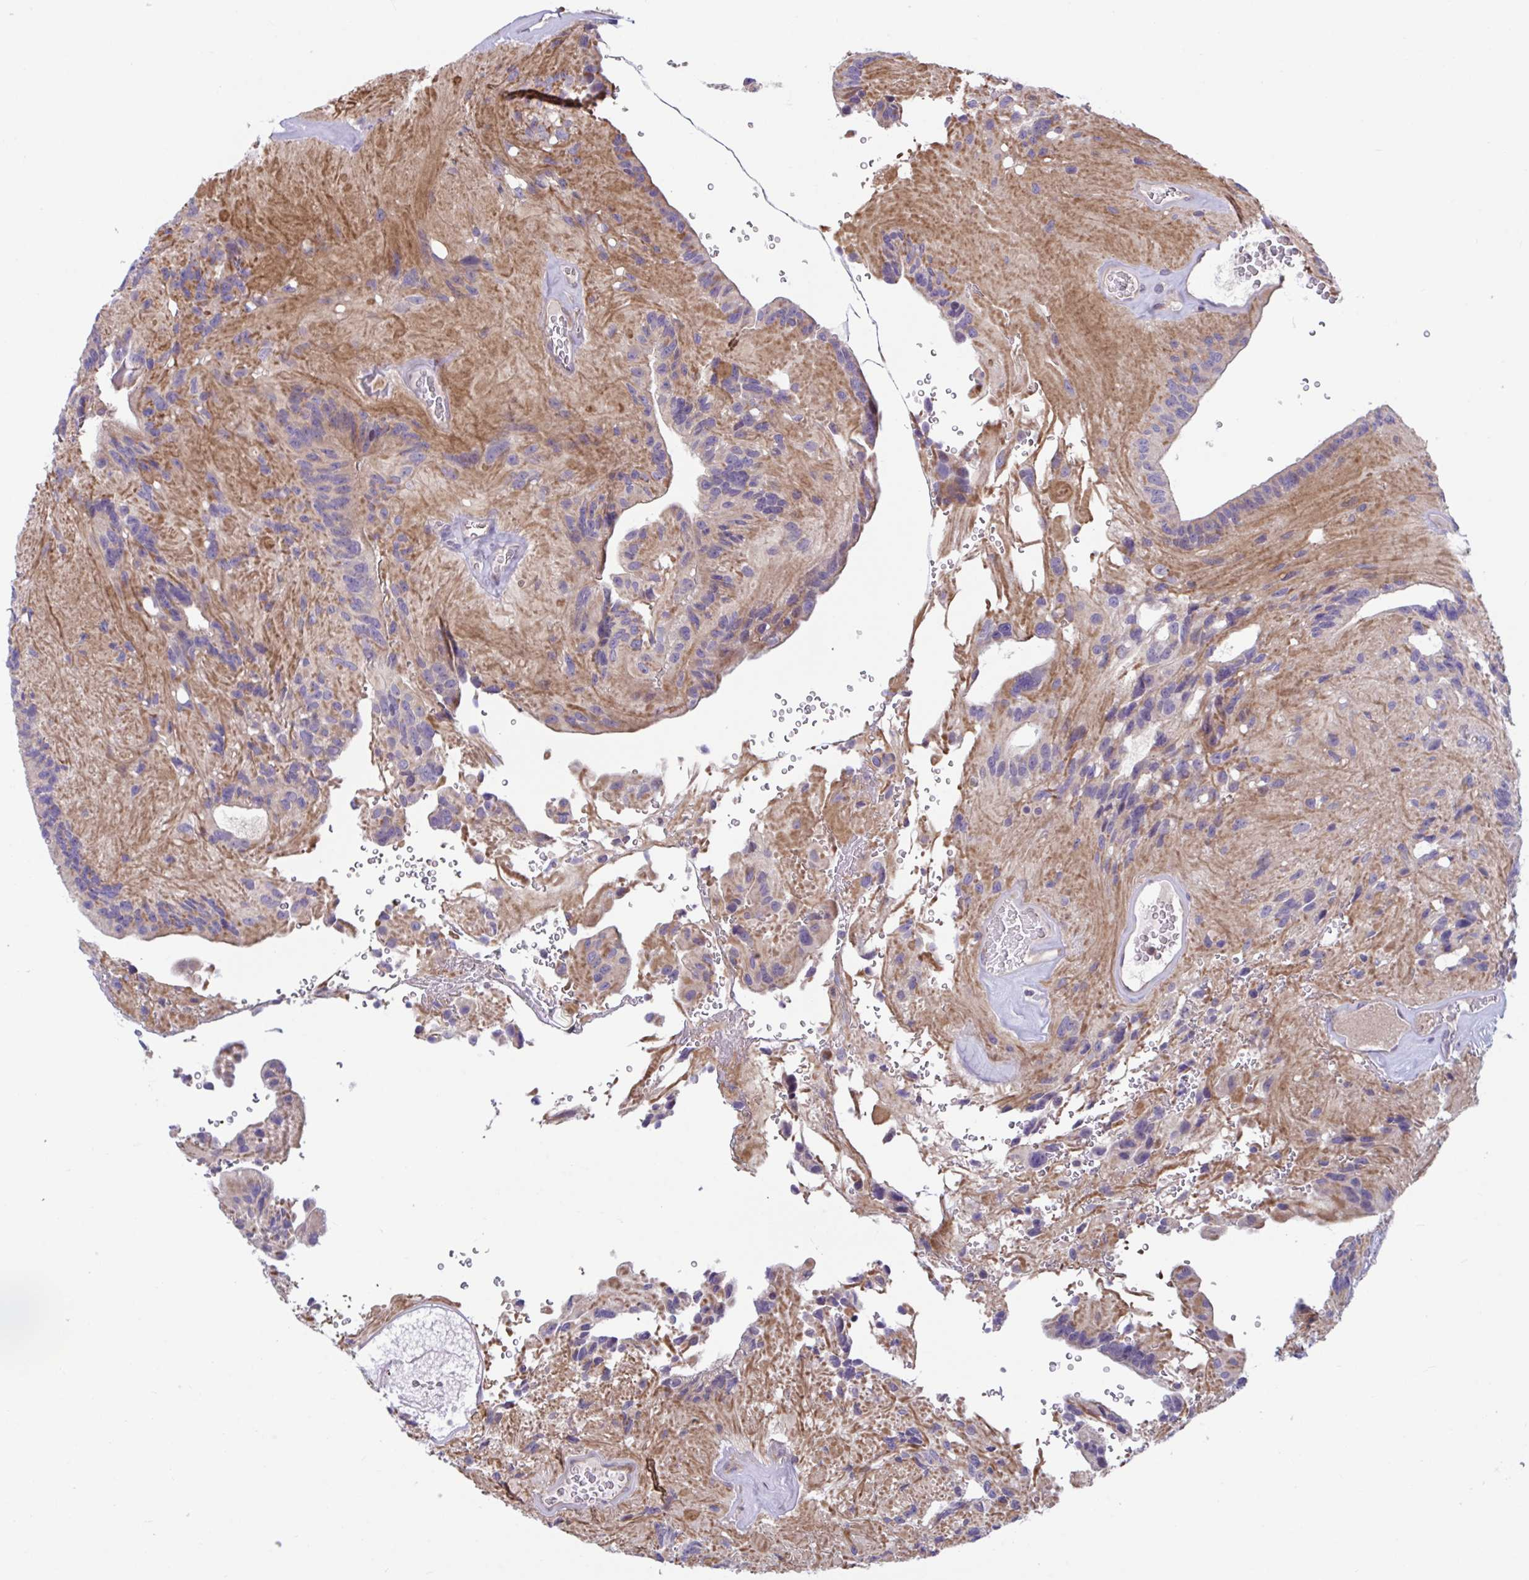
{"staining": {"intensity": "weak", "quantity": "25%-75%", "location": "cytoplasmic/membranous"}, "tissue": "glioma", "cell_type": "Tumor cells", "image_type": "cancer", "snomed": [{"axis": "morphology", "description": "Glioma, malignant, Low grade"}, {"axis": "topography", "description": "Brain"}], "caption": "Malignant glioma (low-grade) stained with IHC demonstrates weak cytoplasmic/membranous positivity in approximately 25%-75% of tumor cells. (Stains: DAB in brown, nuclei in blue, Microscopy: brightfield microscopy at high magnification).", "gene": "IST1", "patient": {"sex": "male", "age": 31}}